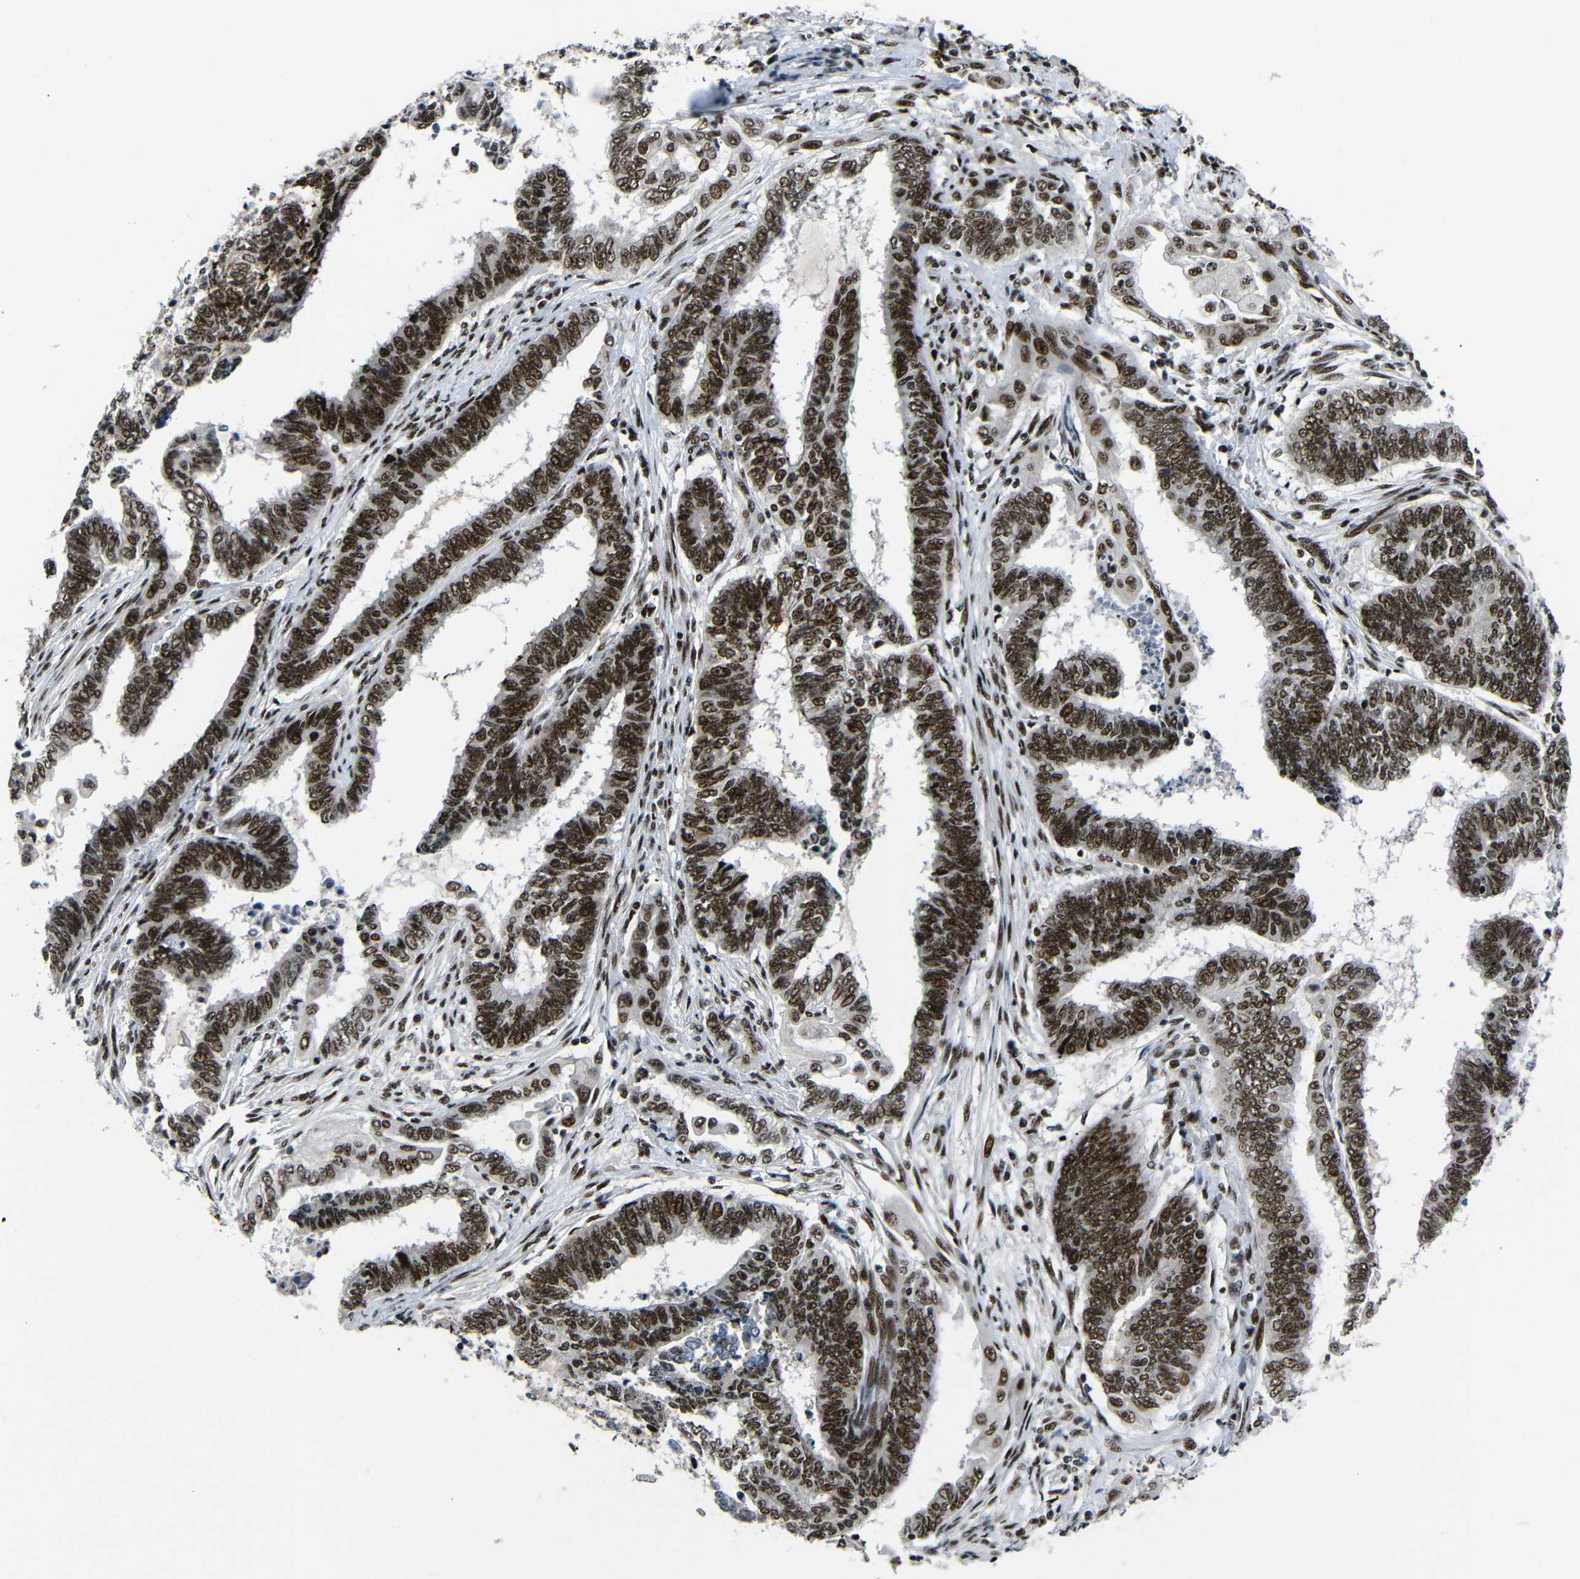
{"staining": {"intensity": "strong", "quantity": ">75%", "location": "nuclear"}, "tissue": "endometrial cancer", "cell_type": "Tumor cells", "image_type": "cancer", "snomed": [{"axis": "morphology", "description": "Adenocarcinoma, NOS"}, {"axis": "topography", "description": "Uterus"}, {"axis": "topography", "description": "Endometrium"}], "caption": "Immunohistochemical staining of endometrial cancer exhibits strong nuclear protein expression in approximately >75% of tumor cells.", "gene": "SETDB2", "patient": {"sex": "female", "age": 70}}